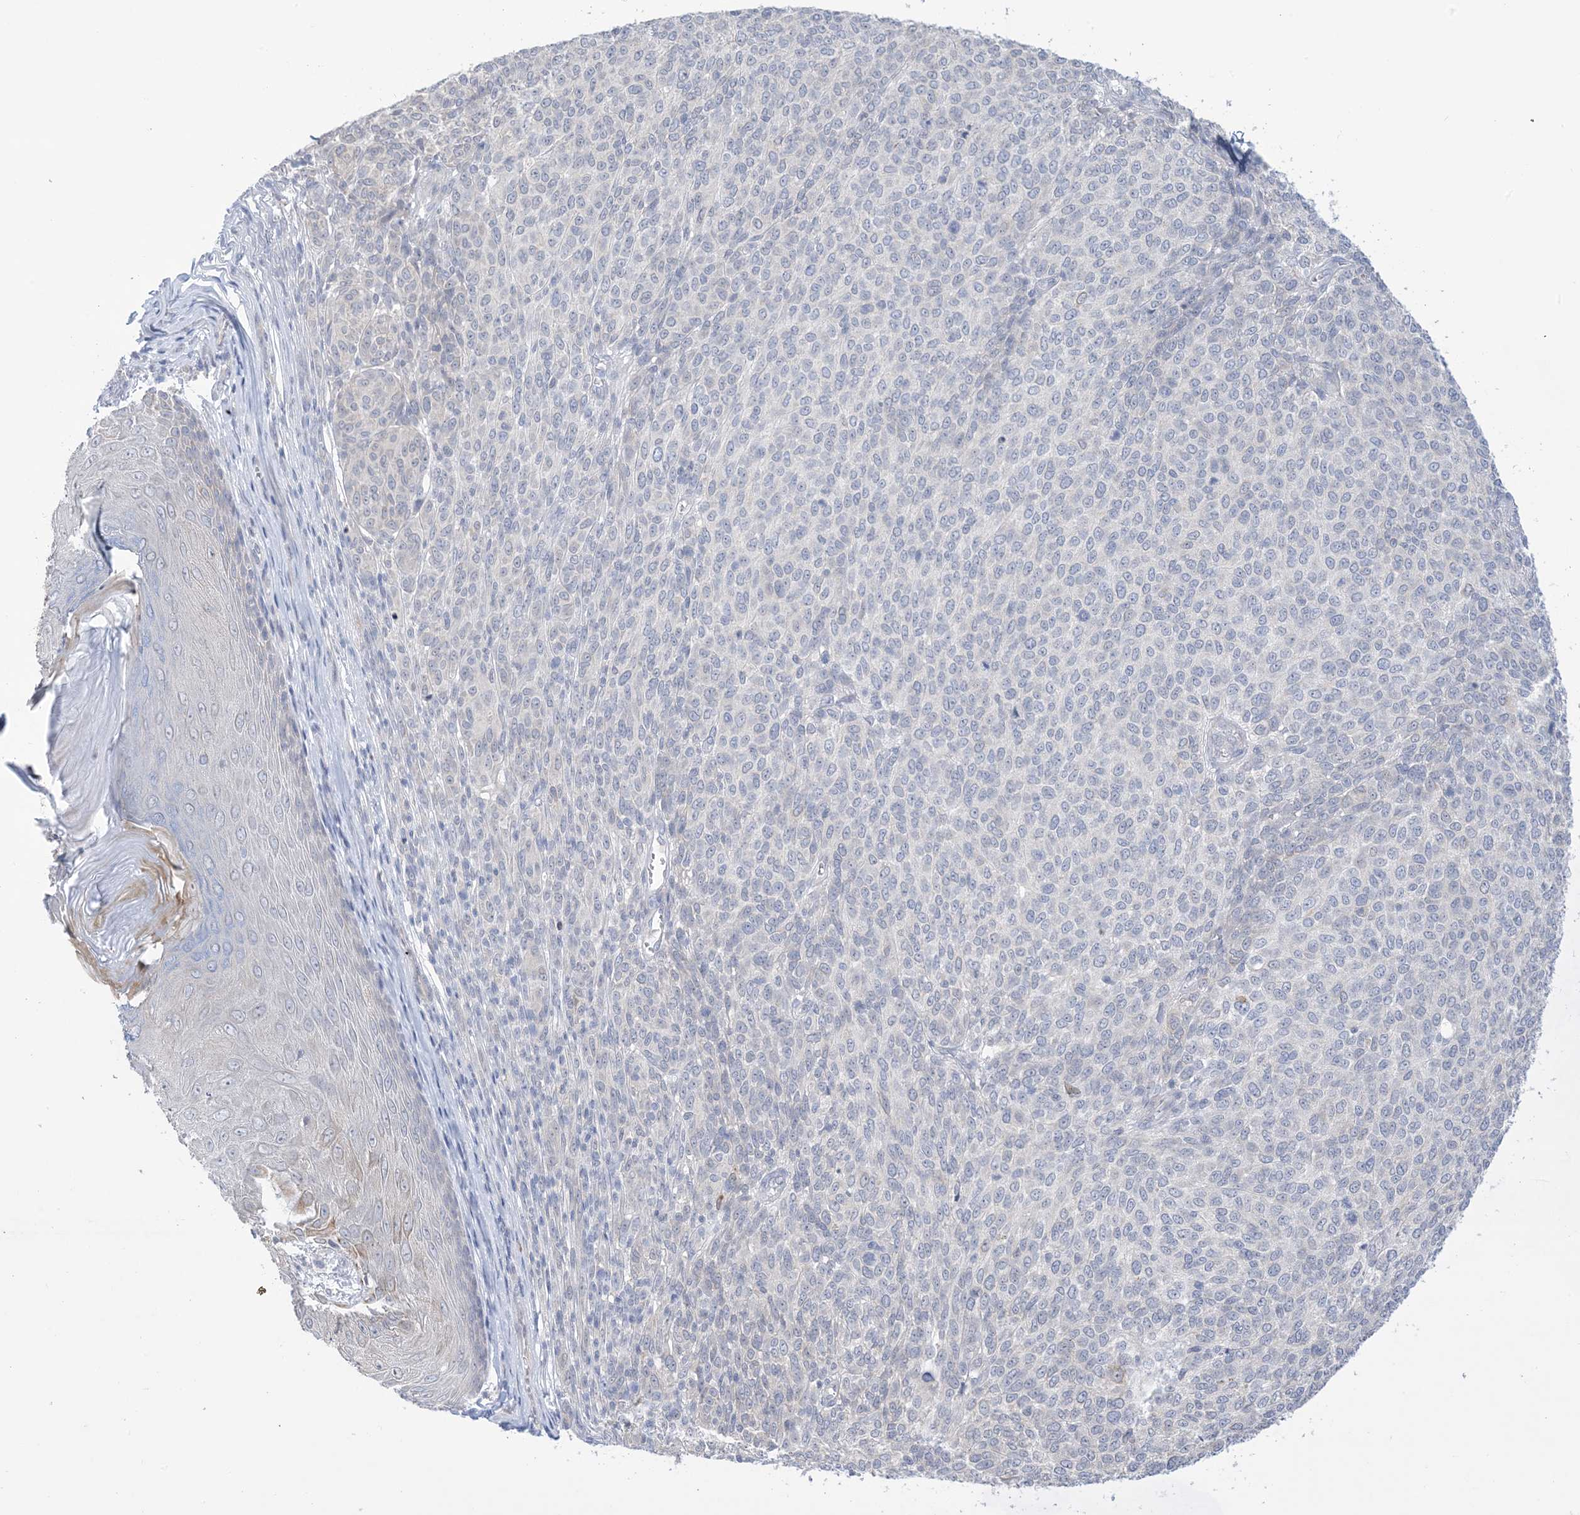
{"staining": {"intensity": "negative", "quantity": "none", "location": "none"}, "tissue": "melanoma", "cell_type": "Tumor cells", "image_type": "cancer", "snomed": [{"axis": "morphology", "description": "Malignant melanoma, NOS"}, {"axis": "topography", "description": "Skin"}], "caption": "A high-resolution histopathology image shows immunohistochemistry (IHC) staining of malignant melanoma, which exhibits no significant expression in tumor cells. (IHC, brightfield microscopy, high magnification).", "gene": "TTYH1", "patient": {"sex": "male", "age": 49}}